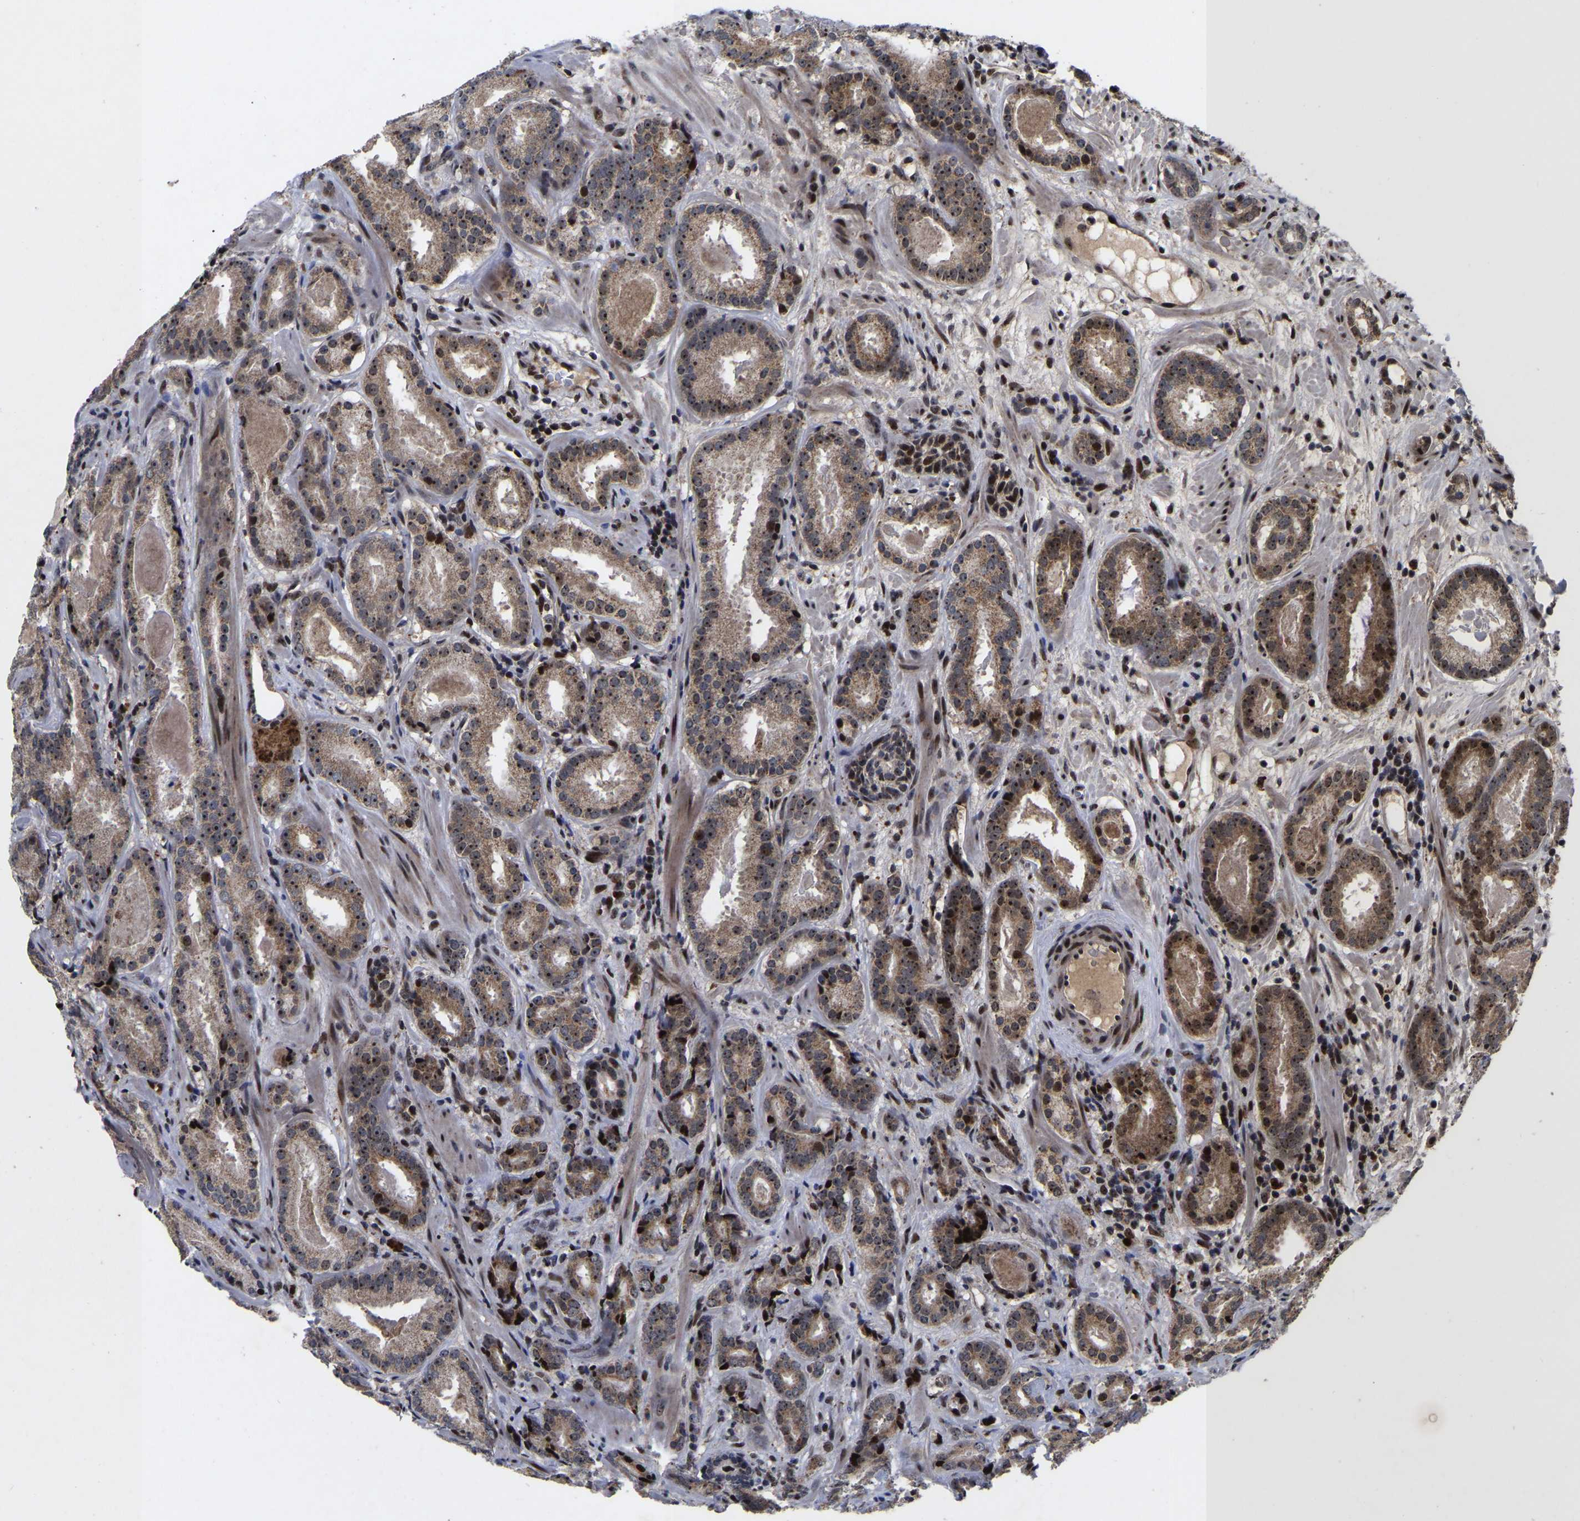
{"staining": {"intensity": "strong", "quantity": ">75%", "location": "cytoplasmic/membranous,nuclear"}, "tissue": "prostate cancer", "cell_type": "Tumor cells", "image_type": "cancer", "snomed": [{"axis": "morphology", "description": "Adenocarcinoma, Low grade"}, {"axis": "topography", "description": "Prostate"}], "caption": "Strong cytoplasmic/membranous and nuclear expression is identified in about >75% of tumor cells in adenocarcinoma (low-grade) (prostate). The staining was performed using DAB to visualize the protein expression in brown, while the nuclei were stained in blue with hematoxylin (Magnification: 20x).", "gene": "JUNB", "patient": {"sex": "male", "age": 69}}